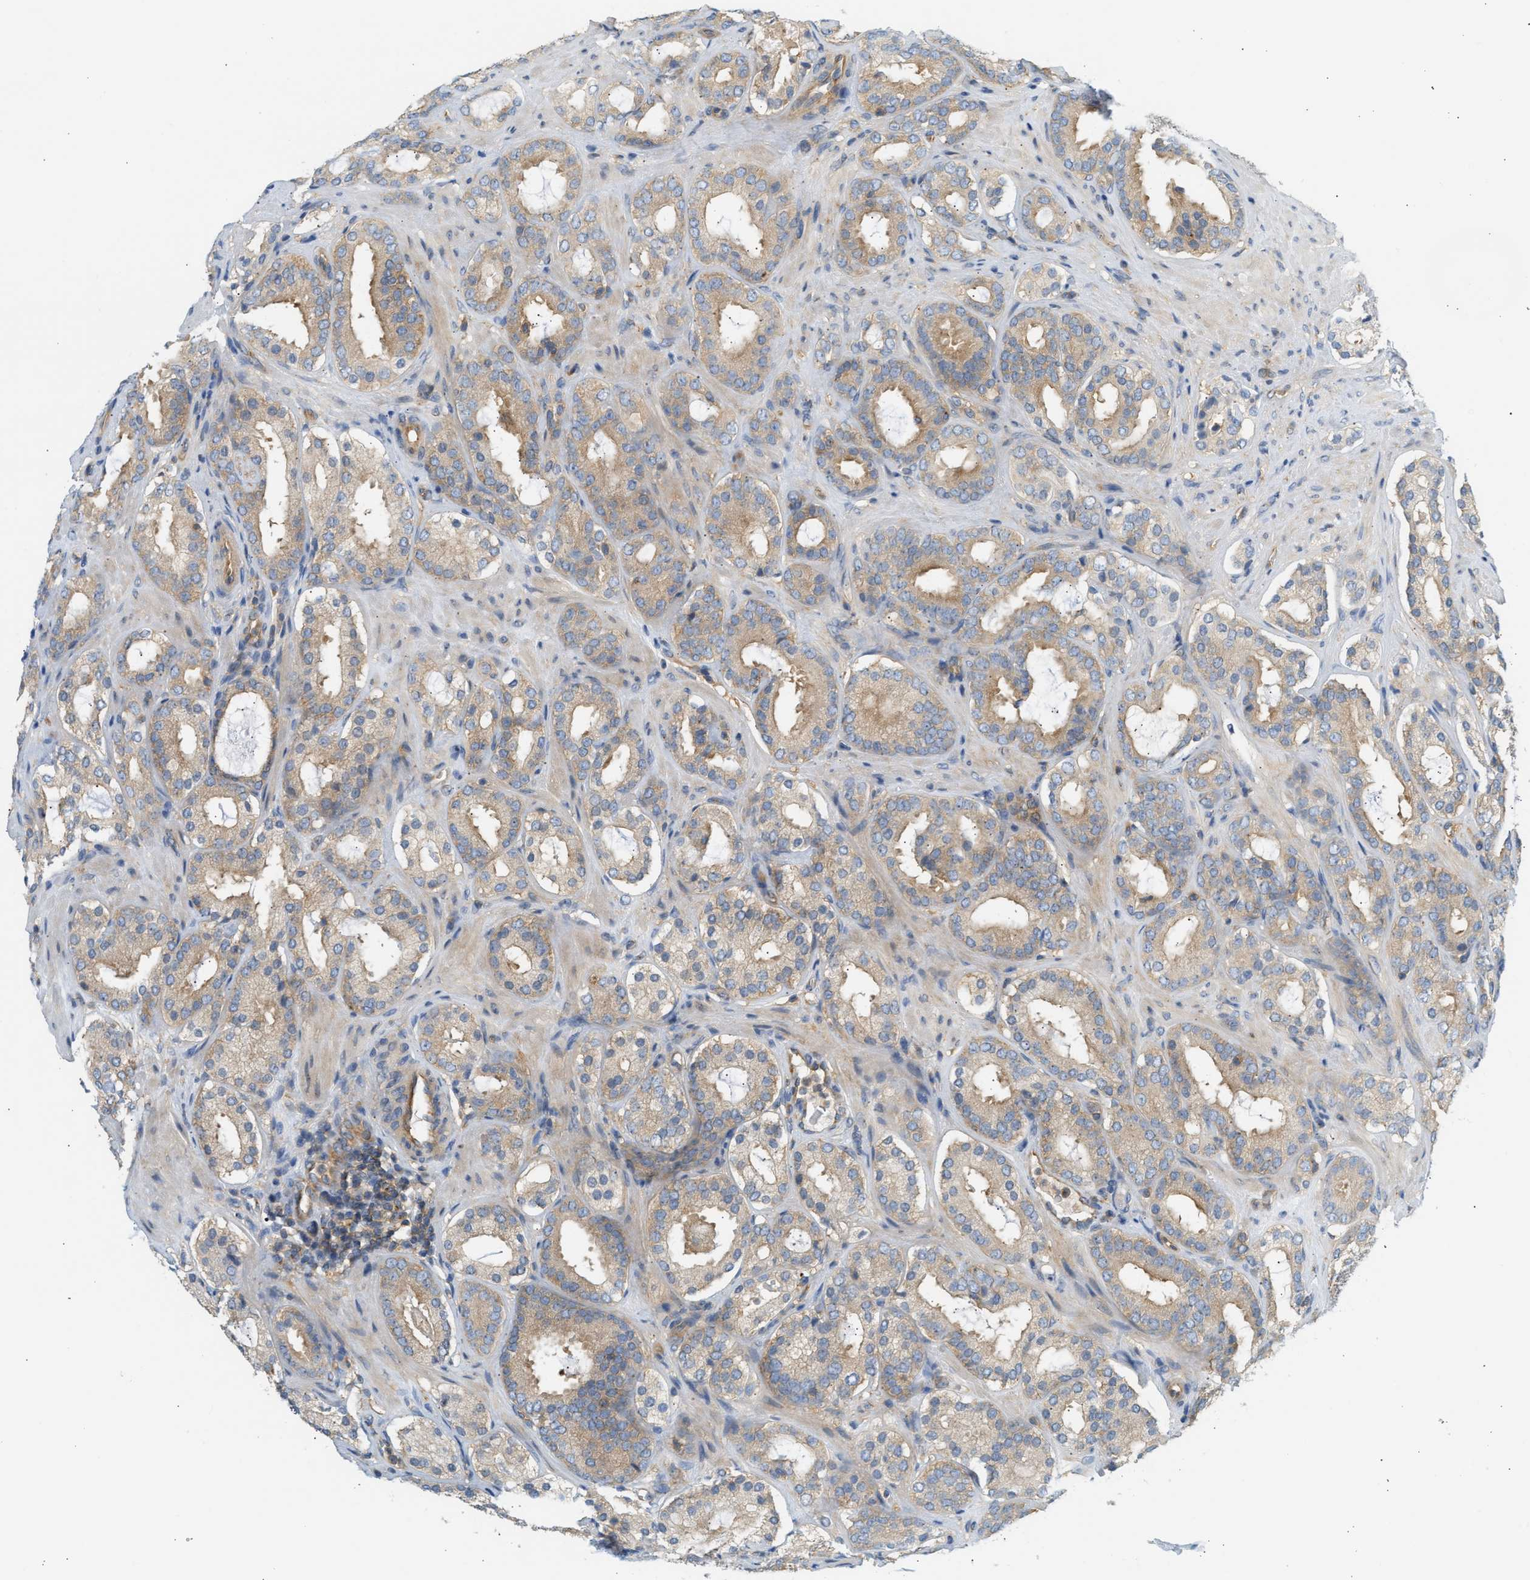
{"staining": {"intensity": "moderate", "quantity": ">75%", "location": "cytoplasmic/membranous"}, "tissue": "prostate cancer", "cell_type": "Tumor cells", "image_type": "cancer", "snomed": [{"axis": "morphology", "description": "Adenocarcinoma, Low grade"}, {"axis": "topography", "description": "Prostate"}], "caption": "DAB (3,3'-diaminobenzidine) immunohistochemical staining of prostate cancer (adenocarcinoma (low-grade)) exhibits moderate cytoplasmic/membranous protein staining in approximately >75% of tumor cells. (brown staining indicates protein expression, while blue staining denotes nuclei).", "gene": "PAFAH1B1", "patient": {"sex": "male", "age": 69}}